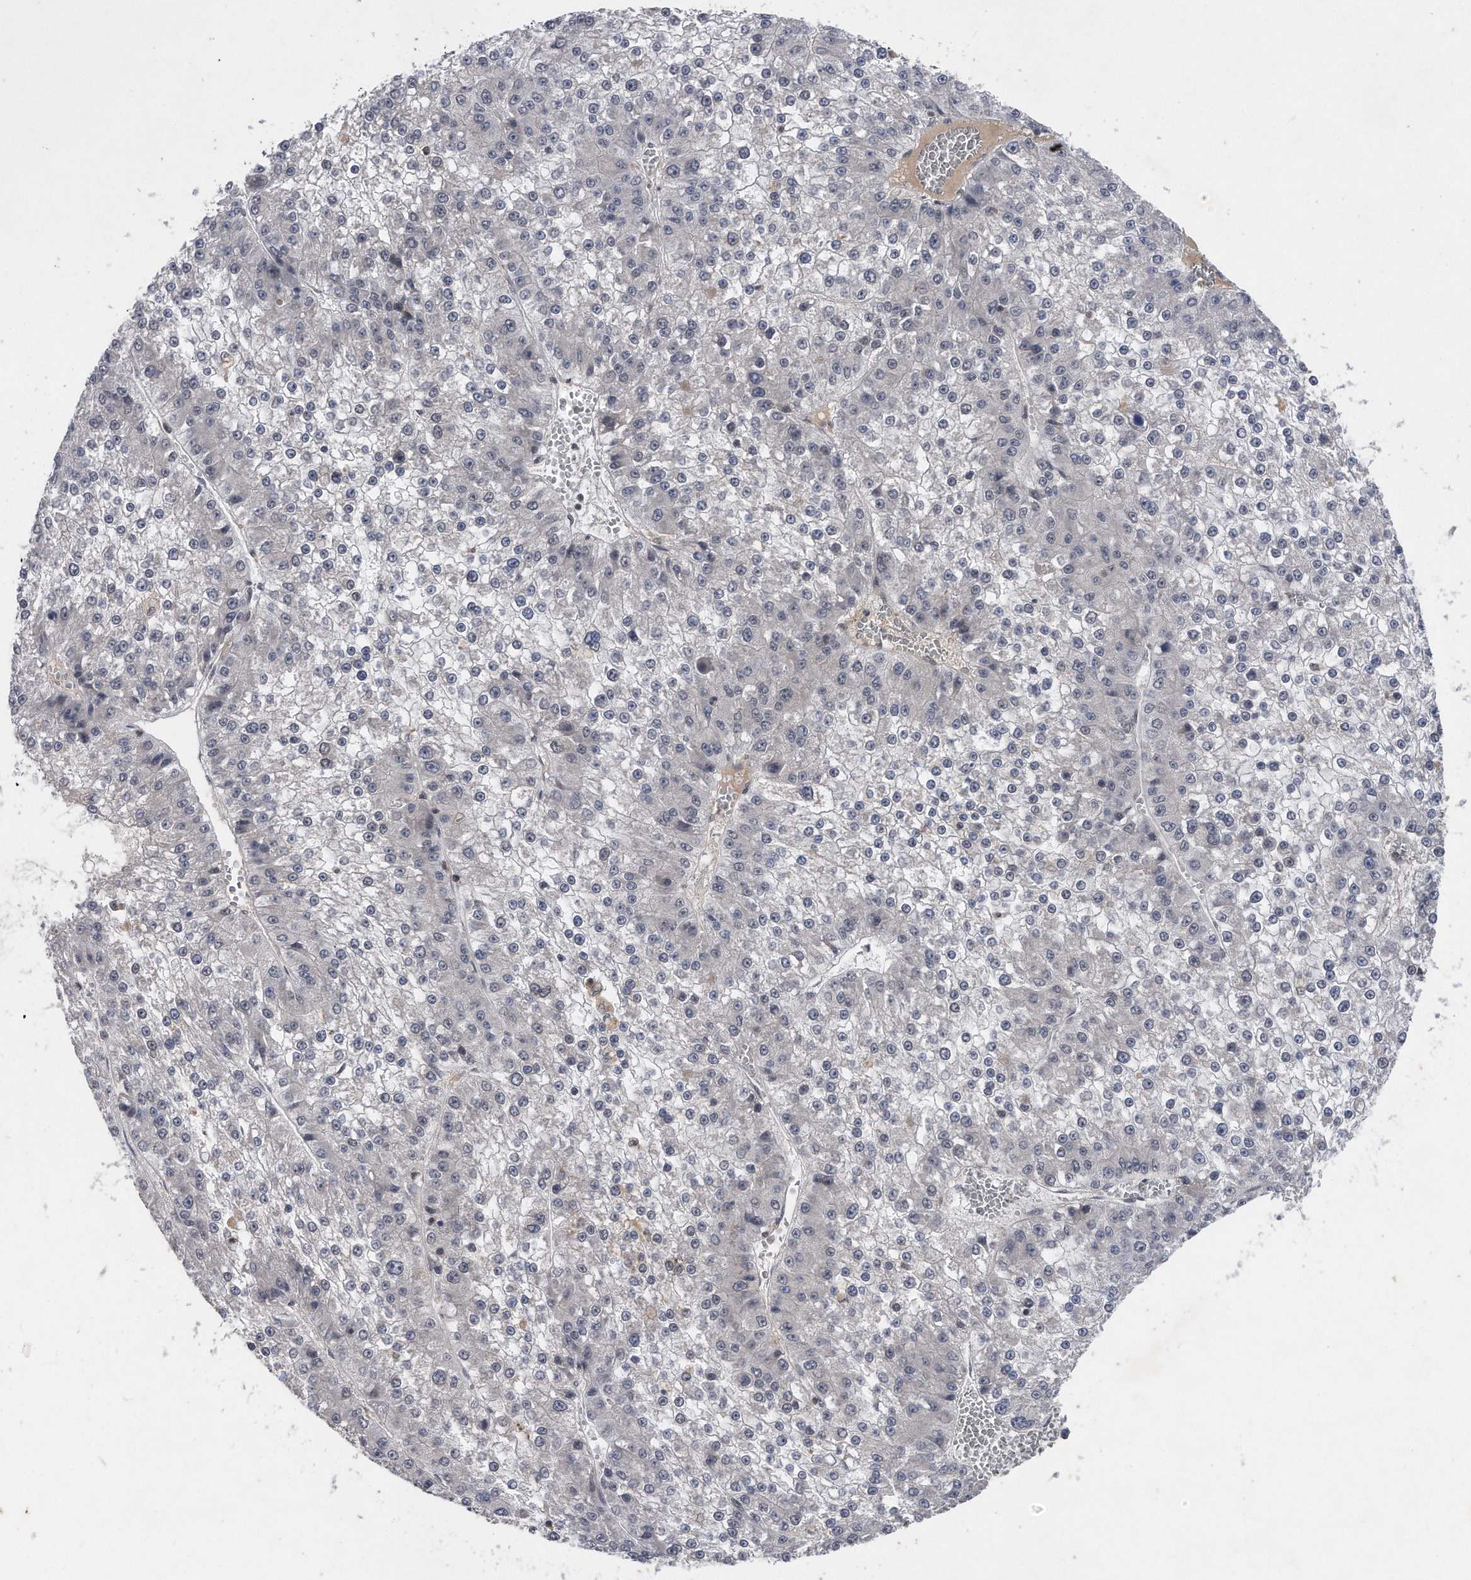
{"staining": {"intensity": "negative", "quantity": "none", "location": "none"}, "tissue": "liver cancer", "cell_type": "Tumor cells", "image_type": "cancer", "snomed": [{"axis": "morphology", "description": "Carcinoma, Hepatocellular, NOS"}, {"axis": "topography", "description": "Liver"}], "caption": "Immunohistochemical staining of hepatocellular carcinoma (liver) reveals no significant staining in tumor cells.", "gene": "VIRMA", "patient": {"sex": "female", "age": 73}}